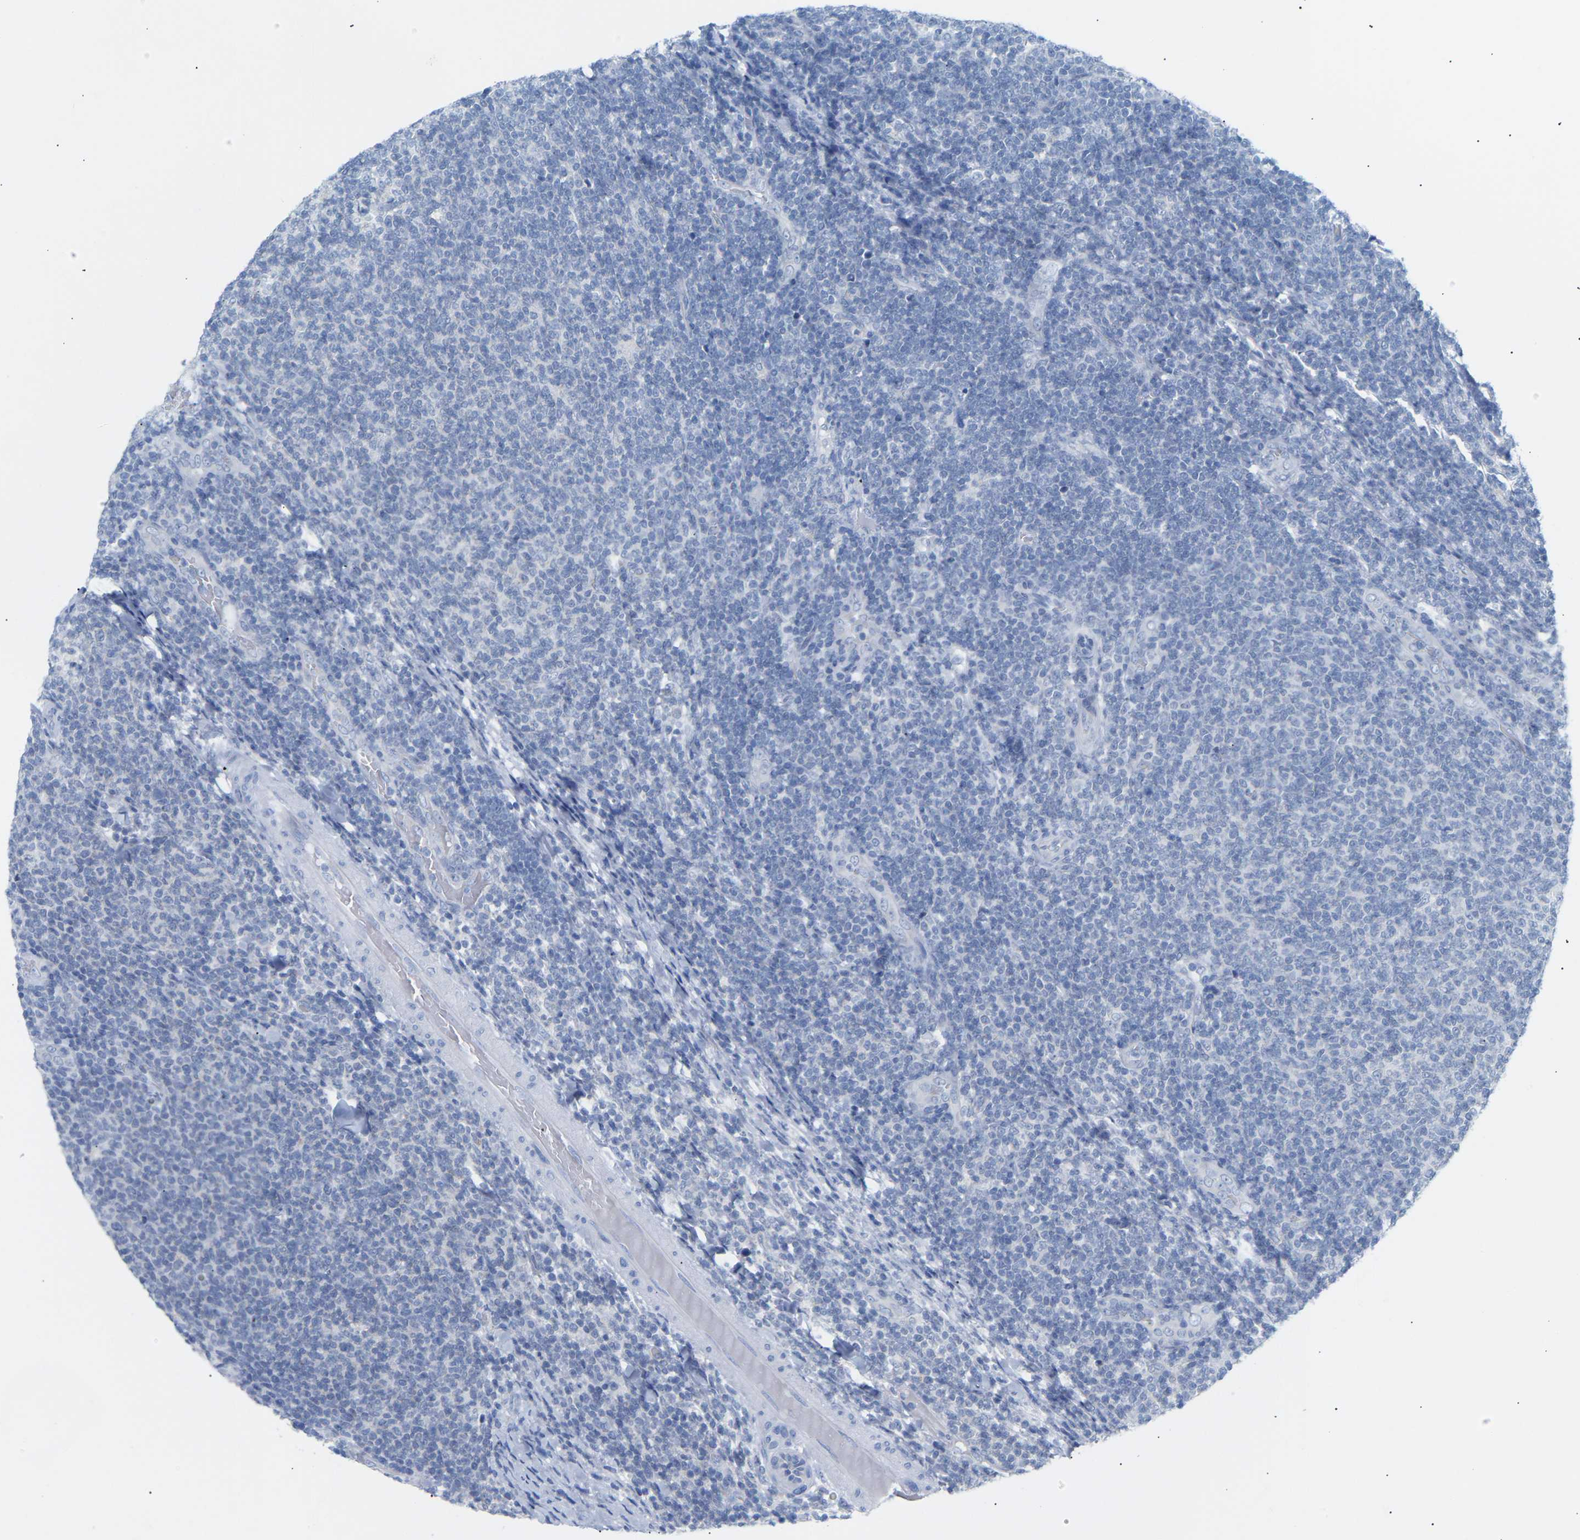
{"staining": {"intensity": "negative", "quantity": "none", "location": "none"}, "tissue": "lymphoma", "cell_type": "Tumor cells", "image_type": "cancer", "snomed": [{"axis": "morphology", "description": "Malignant lymphoma, non-Hodgkin's type, Low grade"}, {"axis": "topography", "description": "Lymph node"}], "caption": "IHC histopathology image of neoplastic tissue: malignant lymphoma, non-Hodgkin's type (low-grade) stained with DAB reveals no significant protein expression in tumor cells.", "gene": "PEX1", "patient": {"sex": "male", "age": 66}}